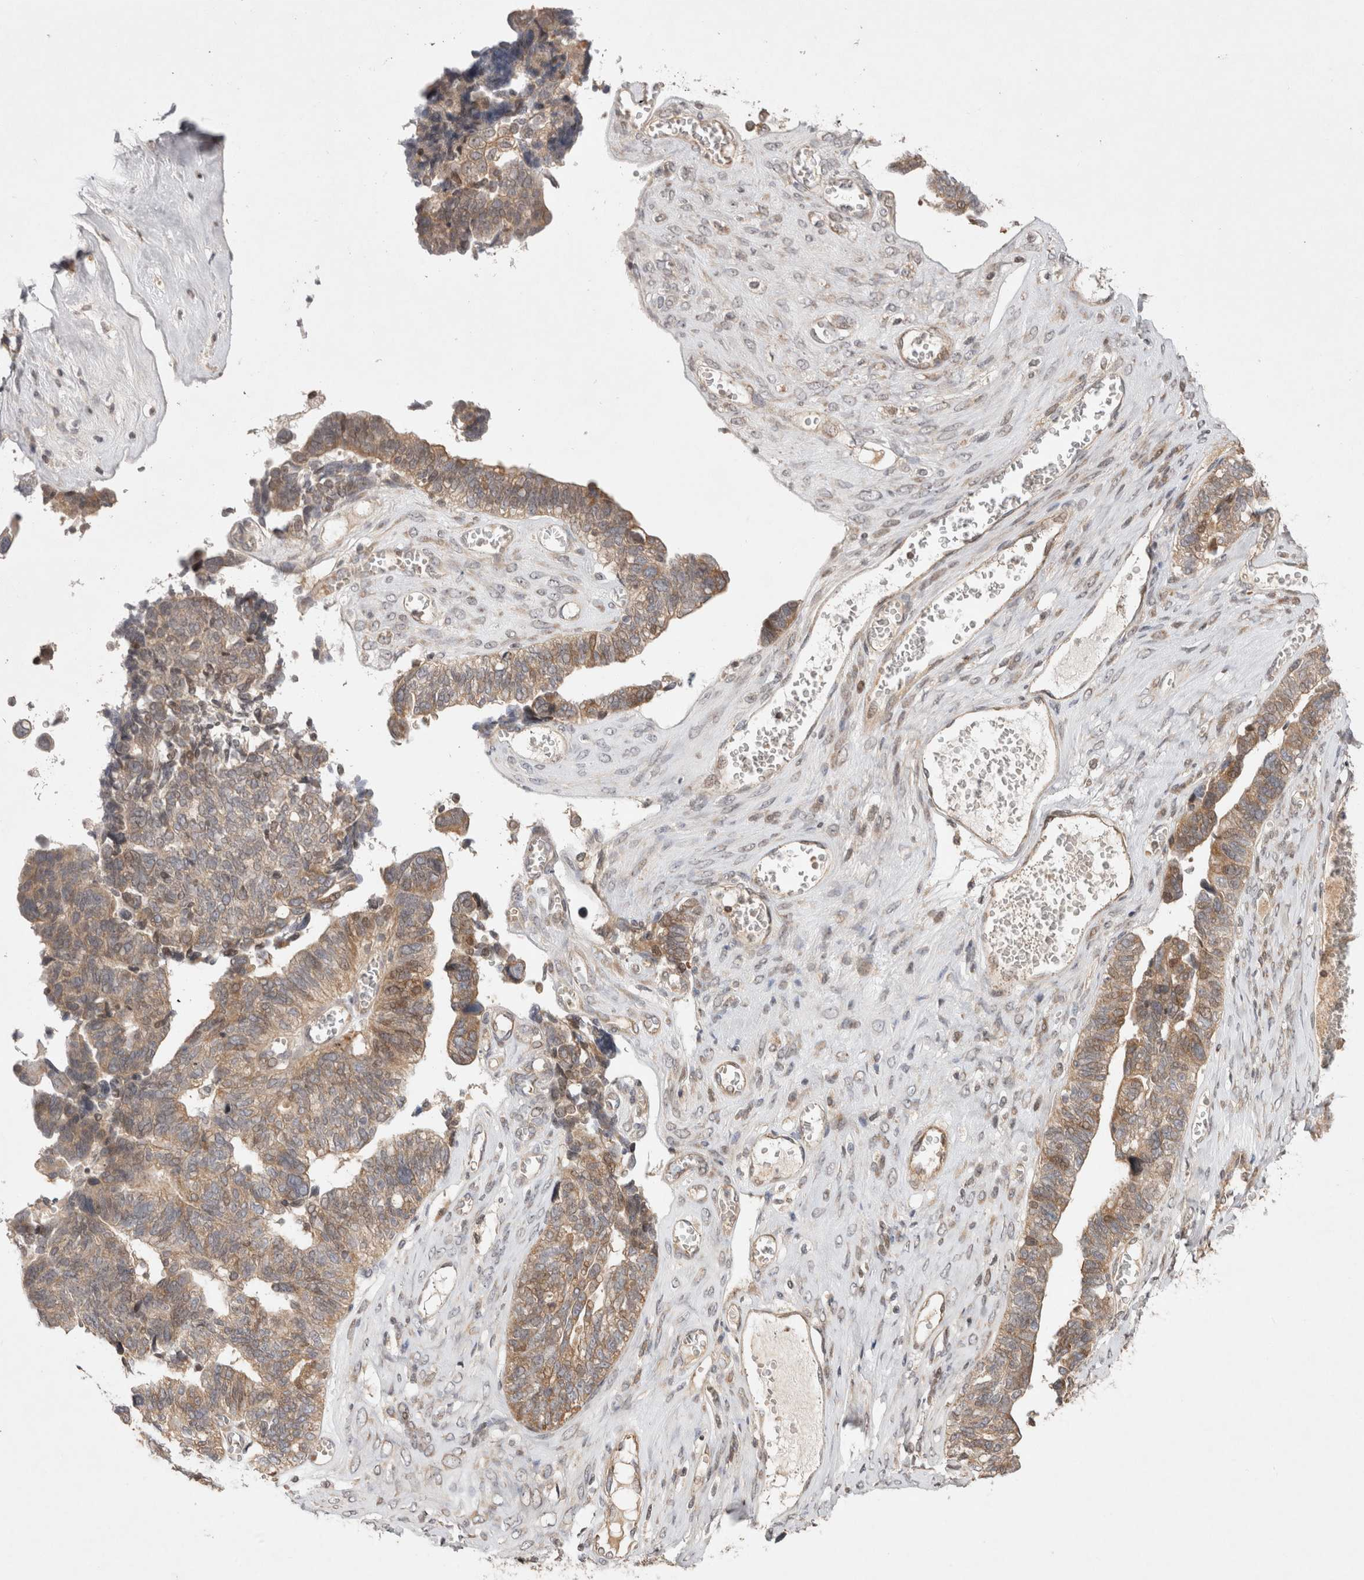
{"staining": {"intensity": "moderate", "quantity": ">75%", "location": "cytoplasmic/membranous"}, "tissue": "ovarian cancer", "cell_type": "Tumor cells", "image_type": "cancer", "snomed": [{"axis": "morphology", "description": "Cystadenocarcinoma, serous, NOS"}, {"axis": "topography", "description": "Ovary"}], "caption": "Ovarian cancer (serous cystadenocarcinoma) tissue reveals moderate cytoplasmic/membranous expression in approximately >75% of tumor cells, visualized by immunohistochemistry. The protein of interest is stained brown, and the nuclei are stained in blue (DAB IHC with brightfield microscopy, high magnification).", "gene": "EIF2AK1", "patient": {"sex": "female", "age": 79}}